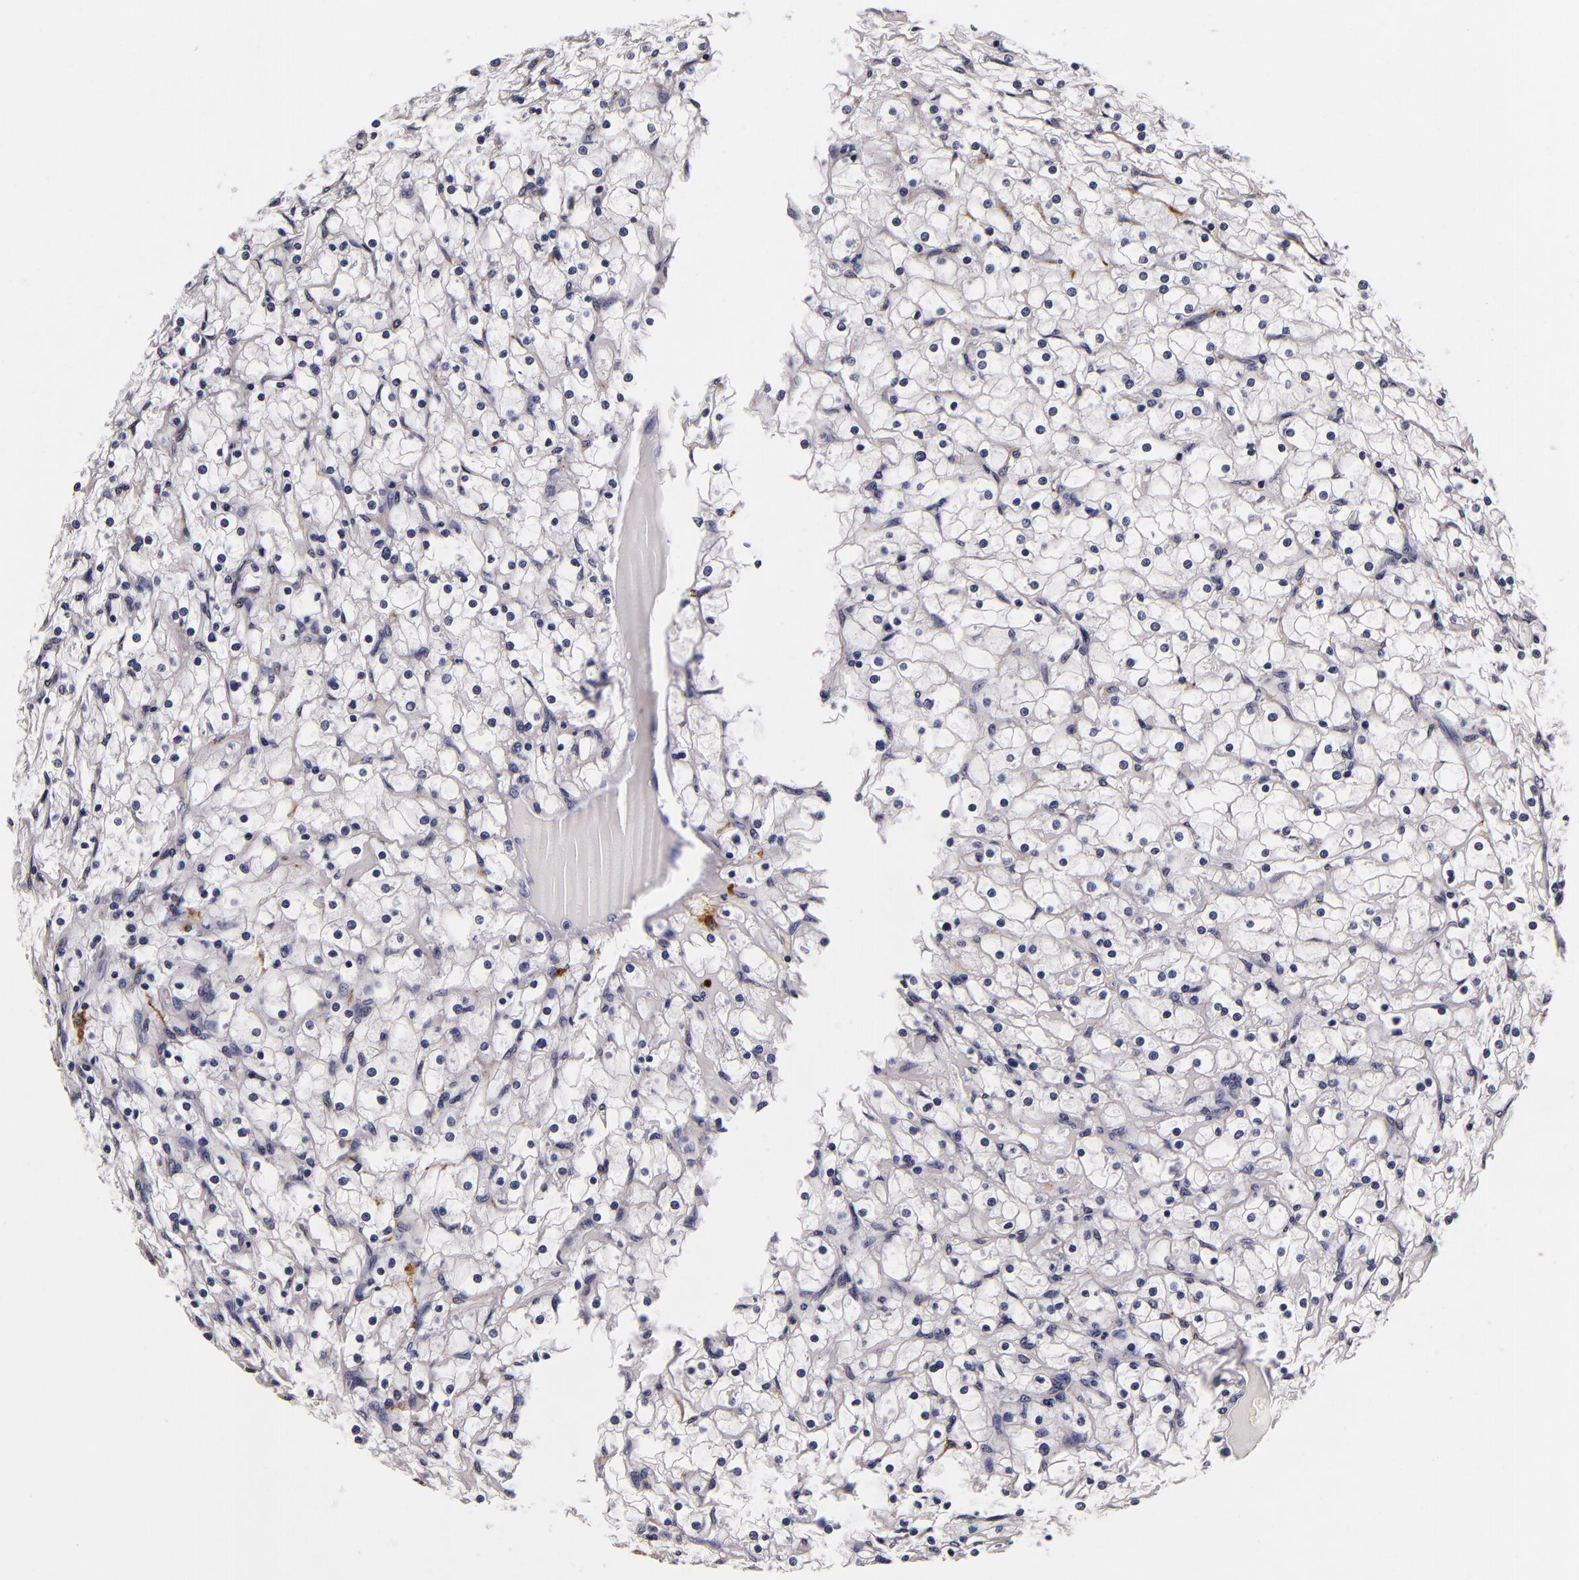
{"staining": {"intensity": "negative", "quantity": "none", "location": "none"}, "tissue": "renal cancer", "cell_type": "Tumor cells", "image_type": "cancer", "snomed": [{"axis": "morphology", "description": "Adenocarcinoma, NOS"}, {"axis": "topography", "description": "Kidney"}], "caption": "This histopathology image is of renal cancer stained with immunohistochemistry to label a protein in brown with the nuclei are counter-stained blue. There is no staining in tumor cells.", "gene": "LGALS3BP", "patient": {"sex": "female", "age": 73}}